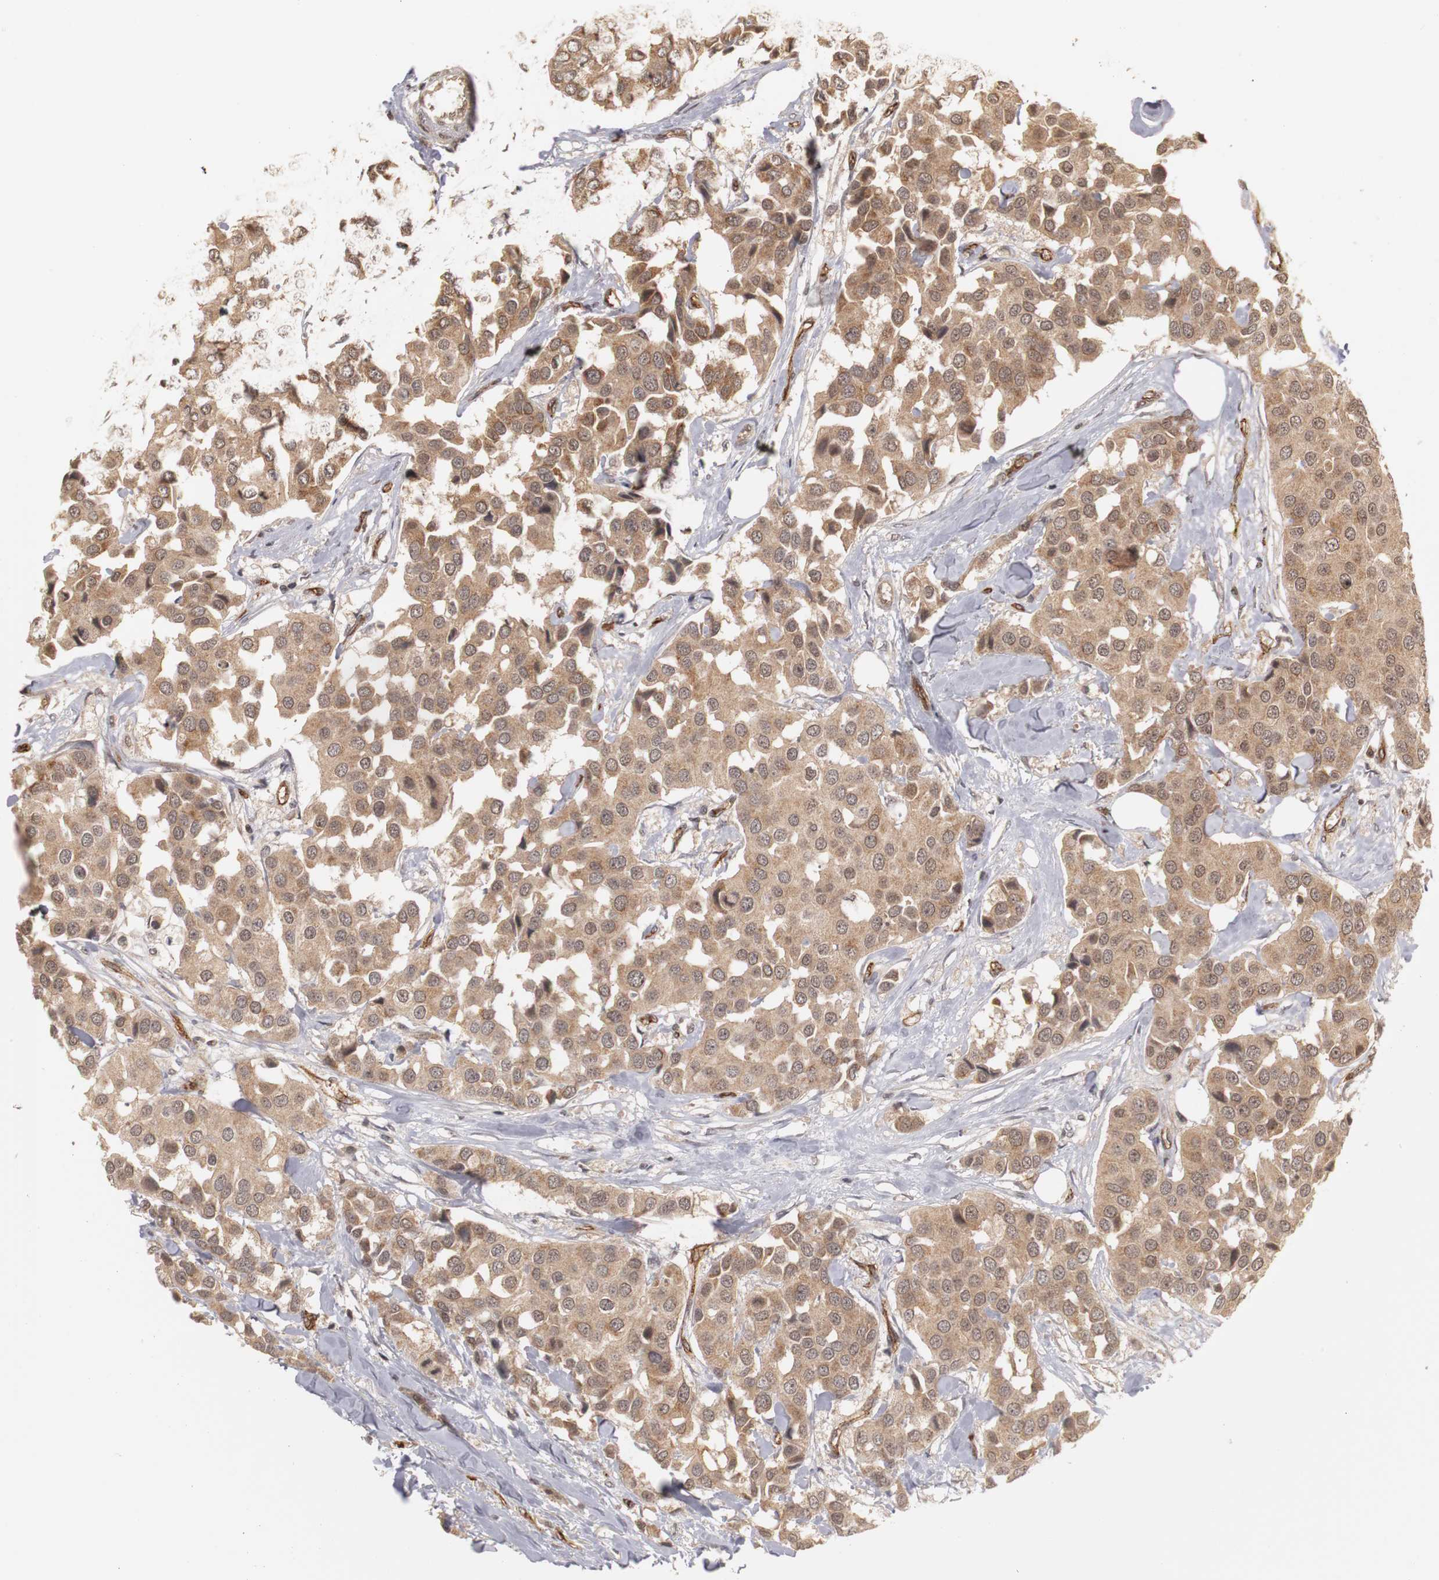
{"staining": {"intensity": "weak", "quantity": ">75%", "location": "cytoplasmic/membranous,nuclear"}, "tissue": "breast cancer", "cell_type": "Tumor cells", "image_type": "cancer", "snomed": [{"axis": "morphology", "description": "Duct carcinoma"}, {"axis": "topography", "description": "Breast"}], "caption": "Immunohistochemical staining of human breast cancer displays low levels of weak cytoplasmic/membranous and nuclear protein expression in about >75% of tumor cells. Using DAB (3,3'-diaminobenzidine) (brown) and hematoxylin (blue) stains, captured at high magnification using brightfield microscopy.", "gene": "PLEKHA1", "patient": {"sex": "female", "age": 80}}